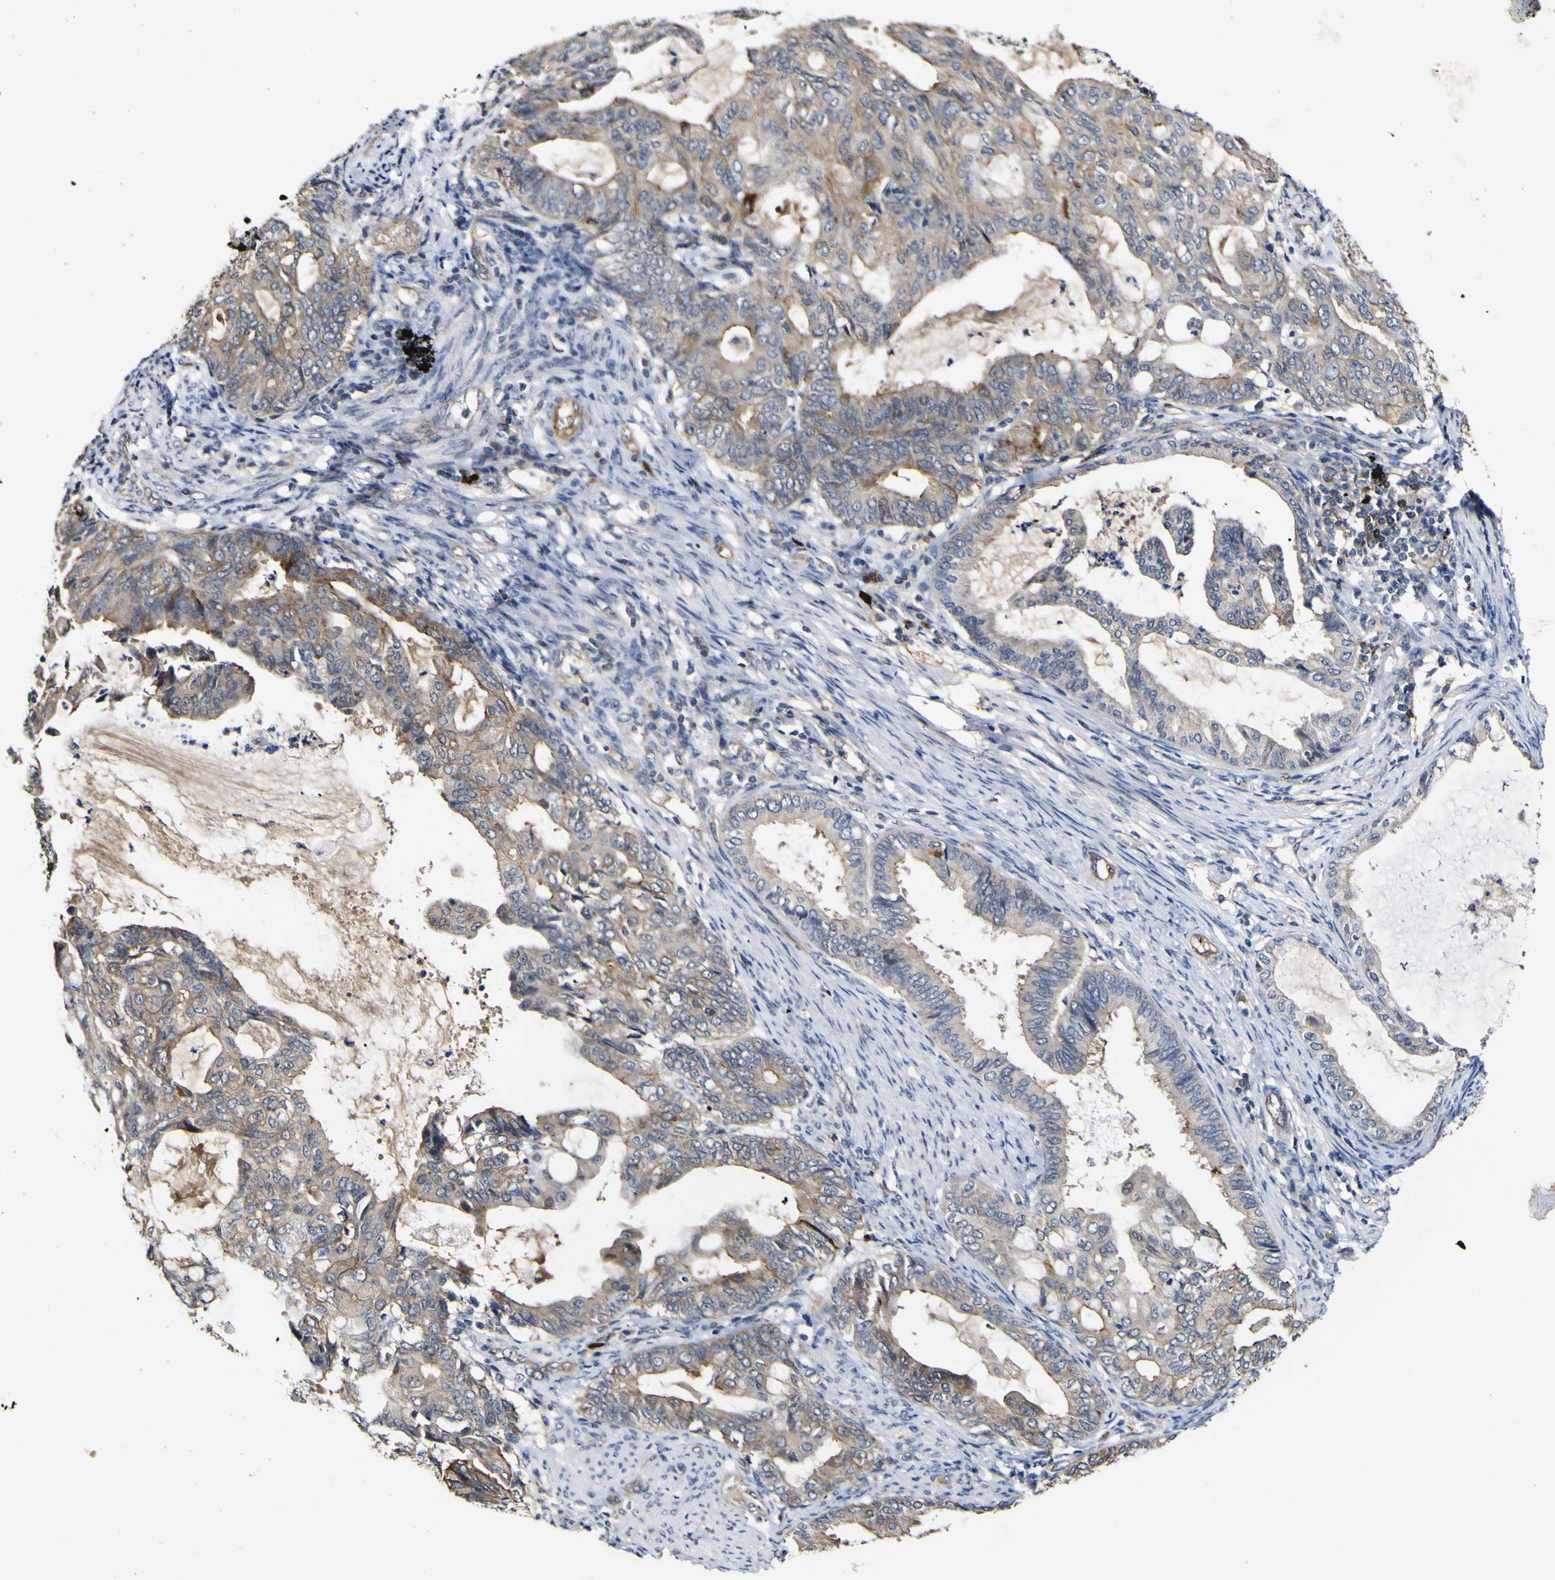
{"staining": {"intensity": "weak", "quantity": ">75%", "location": "cytoplasmic/membranous"}, "tissue": "endometrial cancer", "cell_type": "Tumor cells", "image_type": "cancer", "snomed": [{"axis": "morphology", "description": "Adenocarcinoma, NOS"}, {"axis": "topography", "description": "Endometrium"}], "caption": "Endometrial adenocarcinoma stained with DAB immunohistochemistry shows low levels of weak cytoplasmic/membranous expression in about >75% of tumor cells. (DAB IHC, brown staining for protein, blue staining for nuclei).", "gene": "CCL2", "patient": {"sex": "female", "age": 86}}